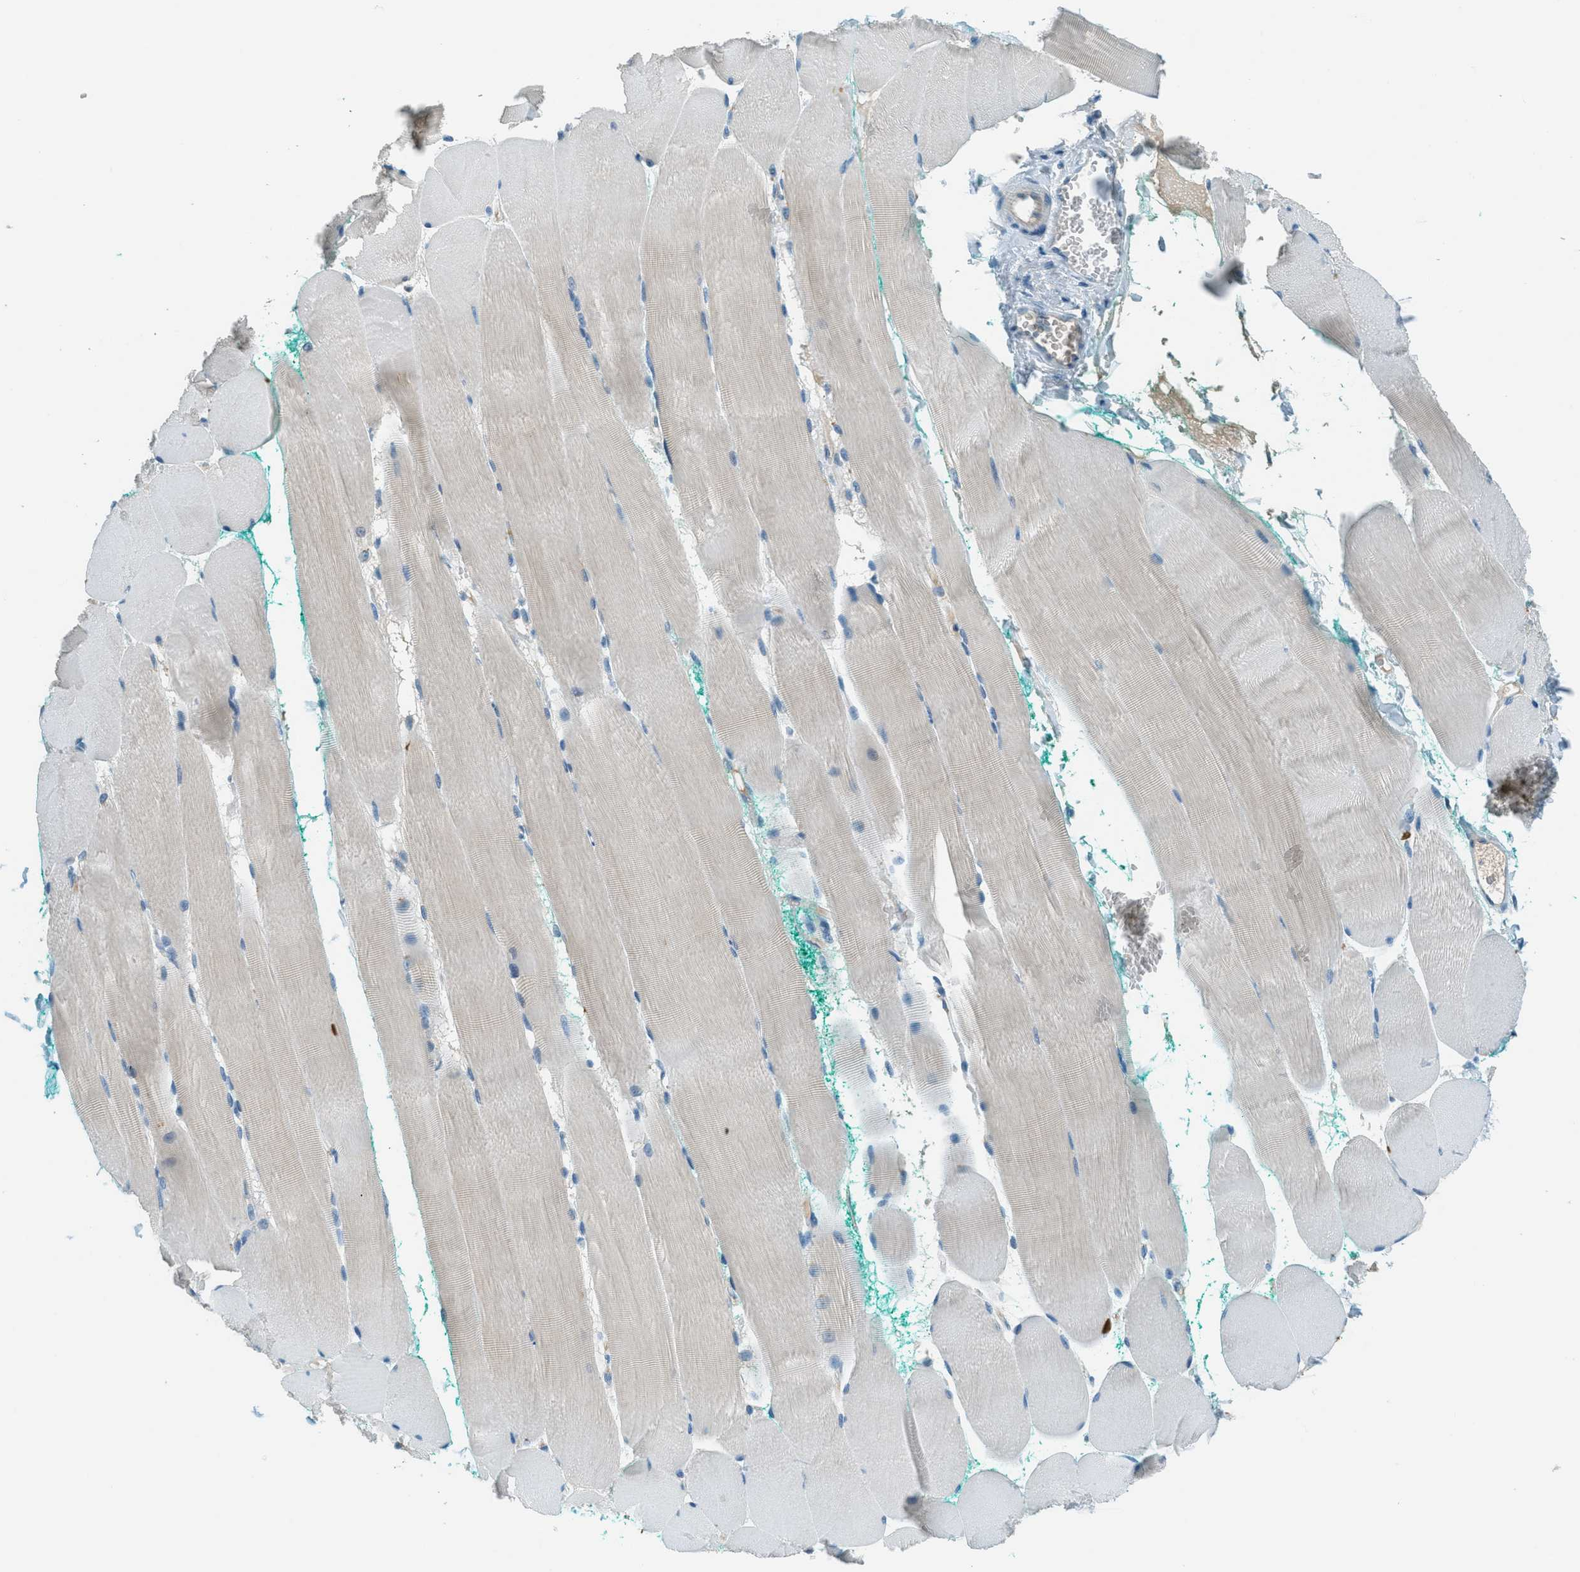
{"staining": {"intensity": "negative", "quantity": "none", "location": "none"}, "tissue": "skeletal muscle", "cell_type": "Myocytes", "image_type": "normal", "snomed": [{"axis": "morphology", "description": "Normal tissue, NOS"}, {"axis": "morphology", "description": "Squamous cell carcinoma, NOS"}, {"axis": "topography", "description": "Skeletal muscle"}], "caption": "Protein analysis of normal skeletal muscle reveals no significant staining in myocytes.", "gene": "MSLN", "patient": {"sex": "male", "age": 51}}